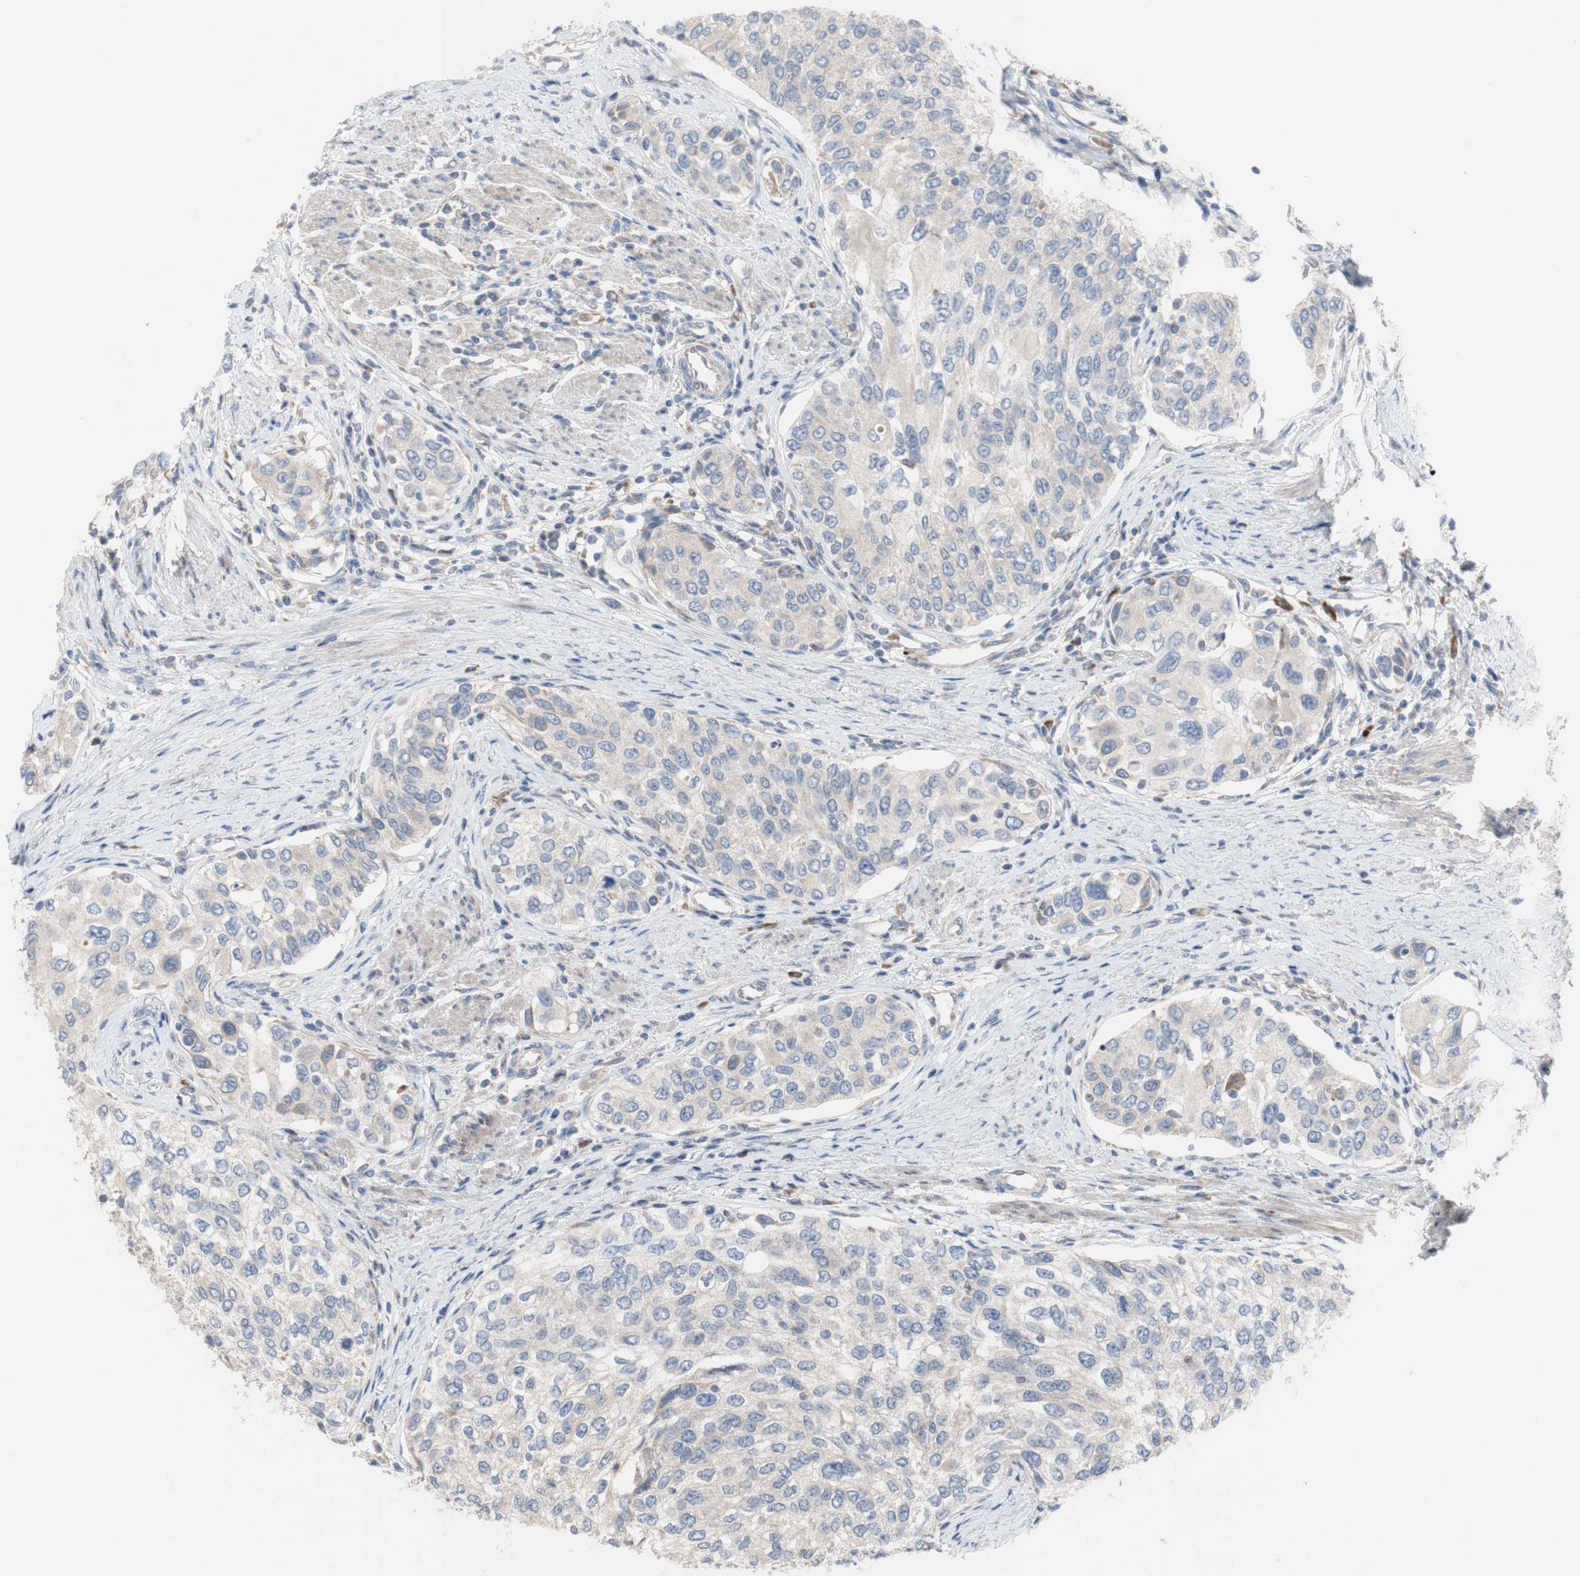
{"staining": {"intensity": "negative", "quantity": "none", "location": "none"}, "tissue": "urothelial cancer", "cell_type": "Tumor cells", "image_type": "cancer", "snomed": [{"axis": "morphology", "description": "Urothelial carcinoma, High grade"}, {"axis": "topography", "description": "Urinary bladder"}], "caption": "Immunohistochemistry photomicrograph of human urothelial cancer stained for a protein (brown), which exhibits no expression in tumor cells. Brightfield microscopy of IHC stained with DAB (3,3'-diaminobenzidine) (brown) and hematoxylin (blue), captured at high magnification.", "gene": "TTC14", "patient": {"sex": "female", "age": 56}}